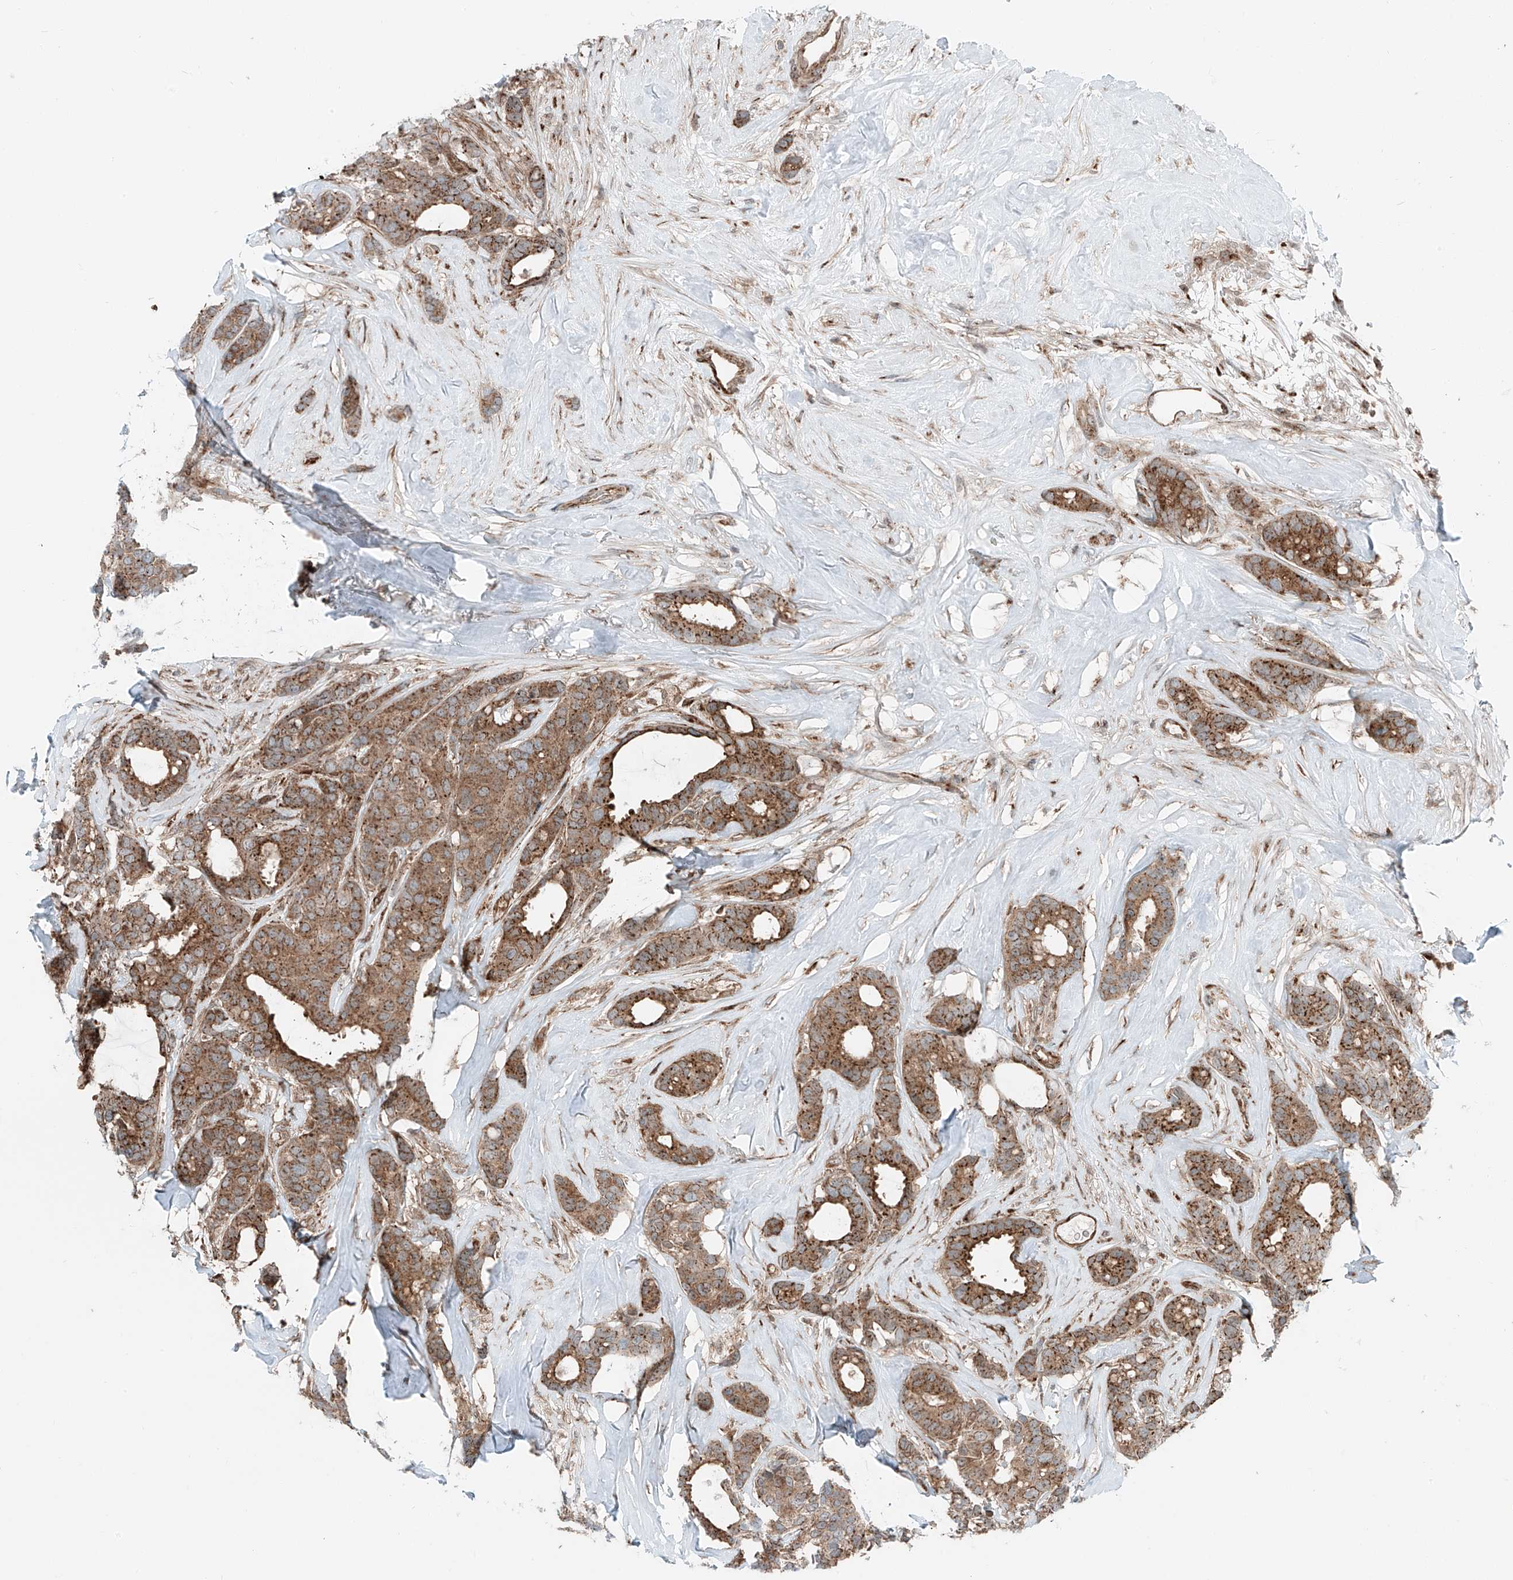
{"staining": {"intensity": "moderate", "quantity": ">75%", "location": "cytoplasmic/membranous"}, "tissue": "breast cancer", "cell_type": "Tumor cells", "image_type": "cancer", "snomed": [{"axis": "morphology", "description": "Duct carcinoma"}, {"axis": "topography", "description": "Breast"}], "caption": "Immunohistochemistry staining of breast cancer, which reveals medium levels of moderate cytoplasmic/membranous expression in approximately >75% of tumor cells indicating moderate cytoplasmic/membranous protein staining. The staining was performed using DAB (3,3'-diaminobenzidine) (brown) for protein detection and nuclei were counterstained in hematoxylin (blue).", "gene": "USP48", "patient": {"sex": "female", "age": 87}}